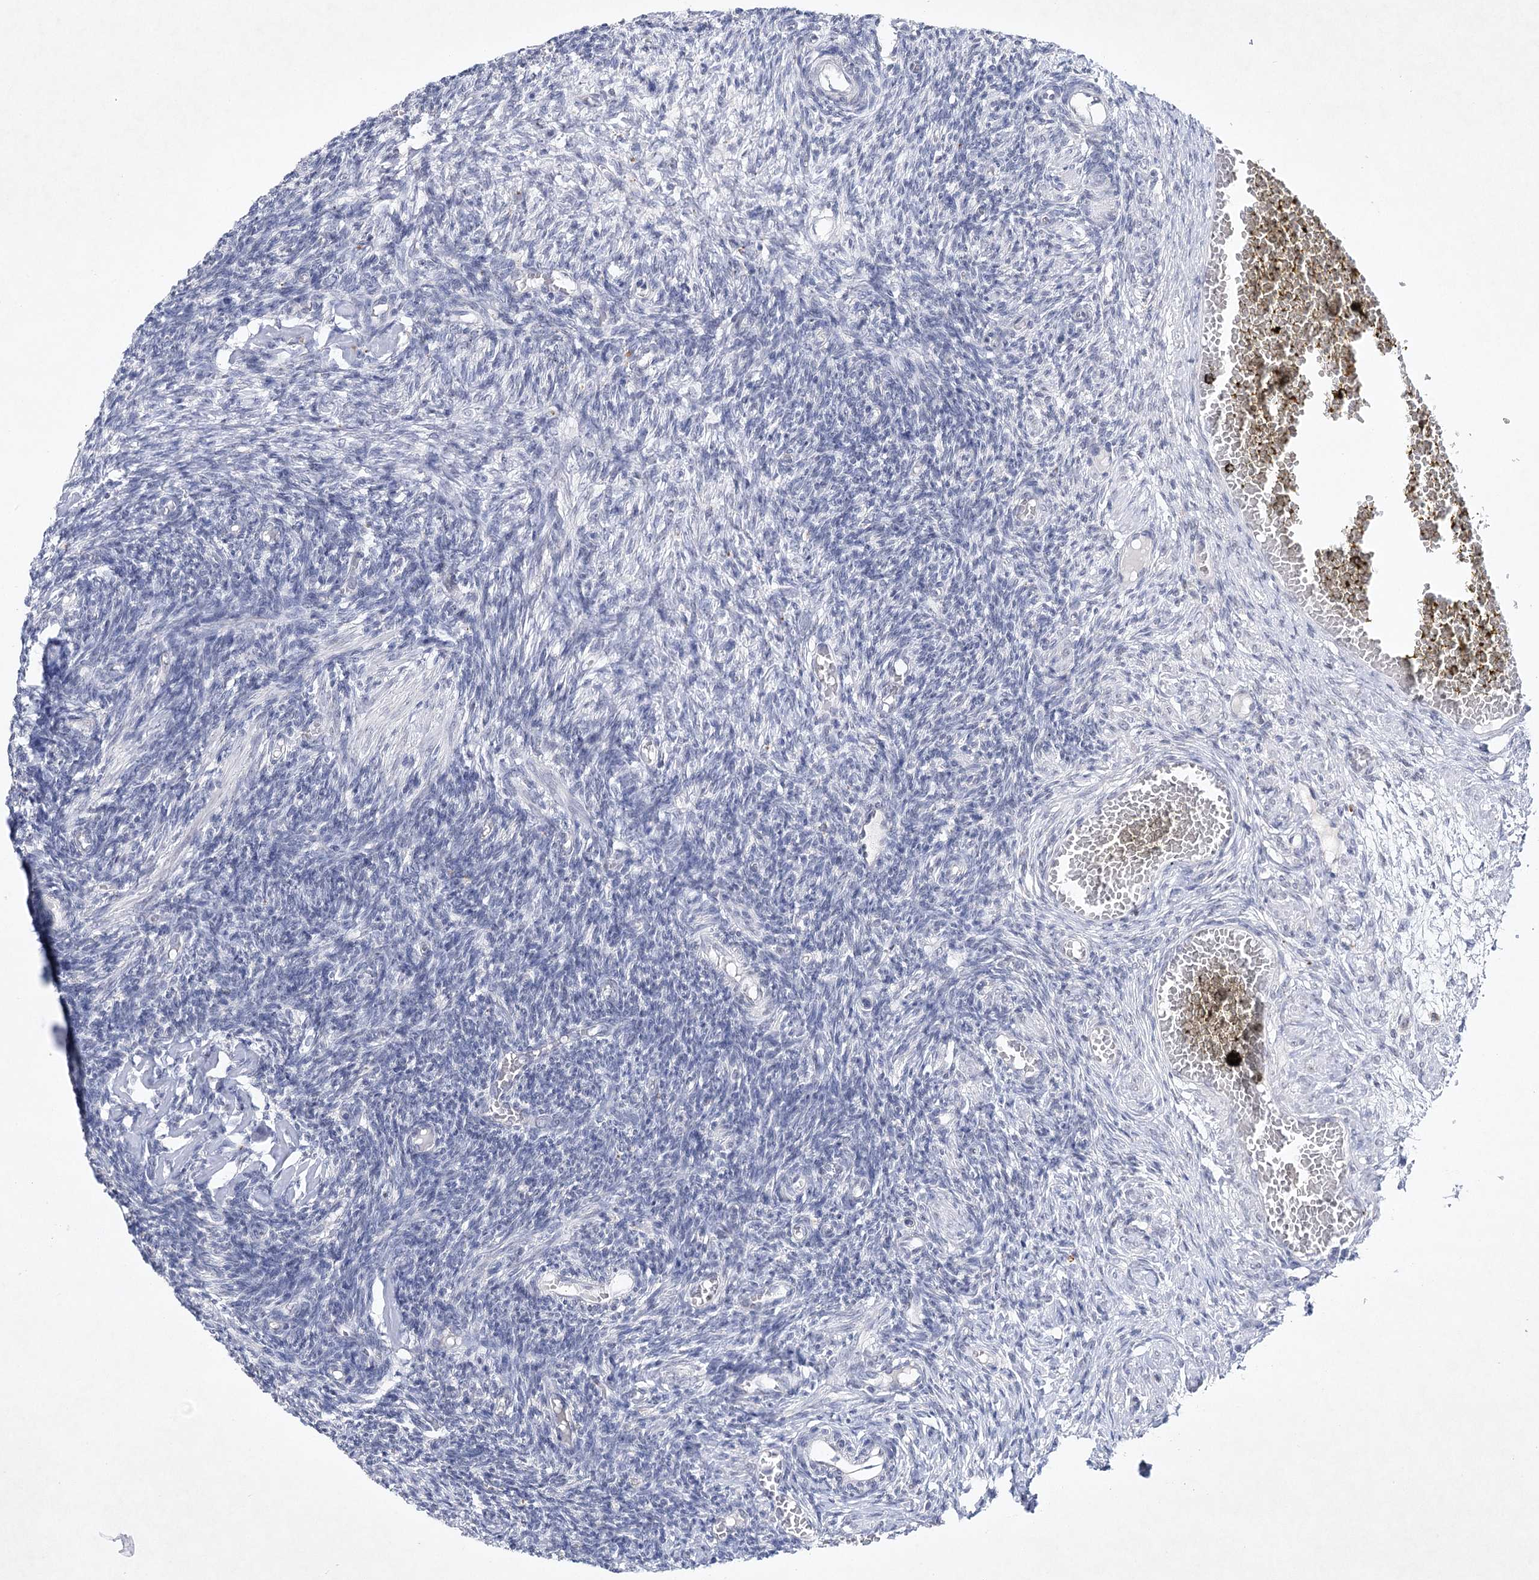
{"staining": {"intensity": "negative", "quantity": "none", "location": "none"}, "tissue": "ovary", "cell_type": "Ovarian stroma cells", "image_type": "normal", "snomed": [{"axis": "morphology", "description": "Normal tissue, NOS"}, {"axis": "topography", "description": "Ovary"}], "caption": "Image shows no significant protein staining in ovarian stroma cells of normal ovary. (Brightfield microscopy of DAB immunohistochemistry (IHC) at high magnification).", "gene": "ENSG00000275740", "patient": {"sex": "female", "age": 27}}